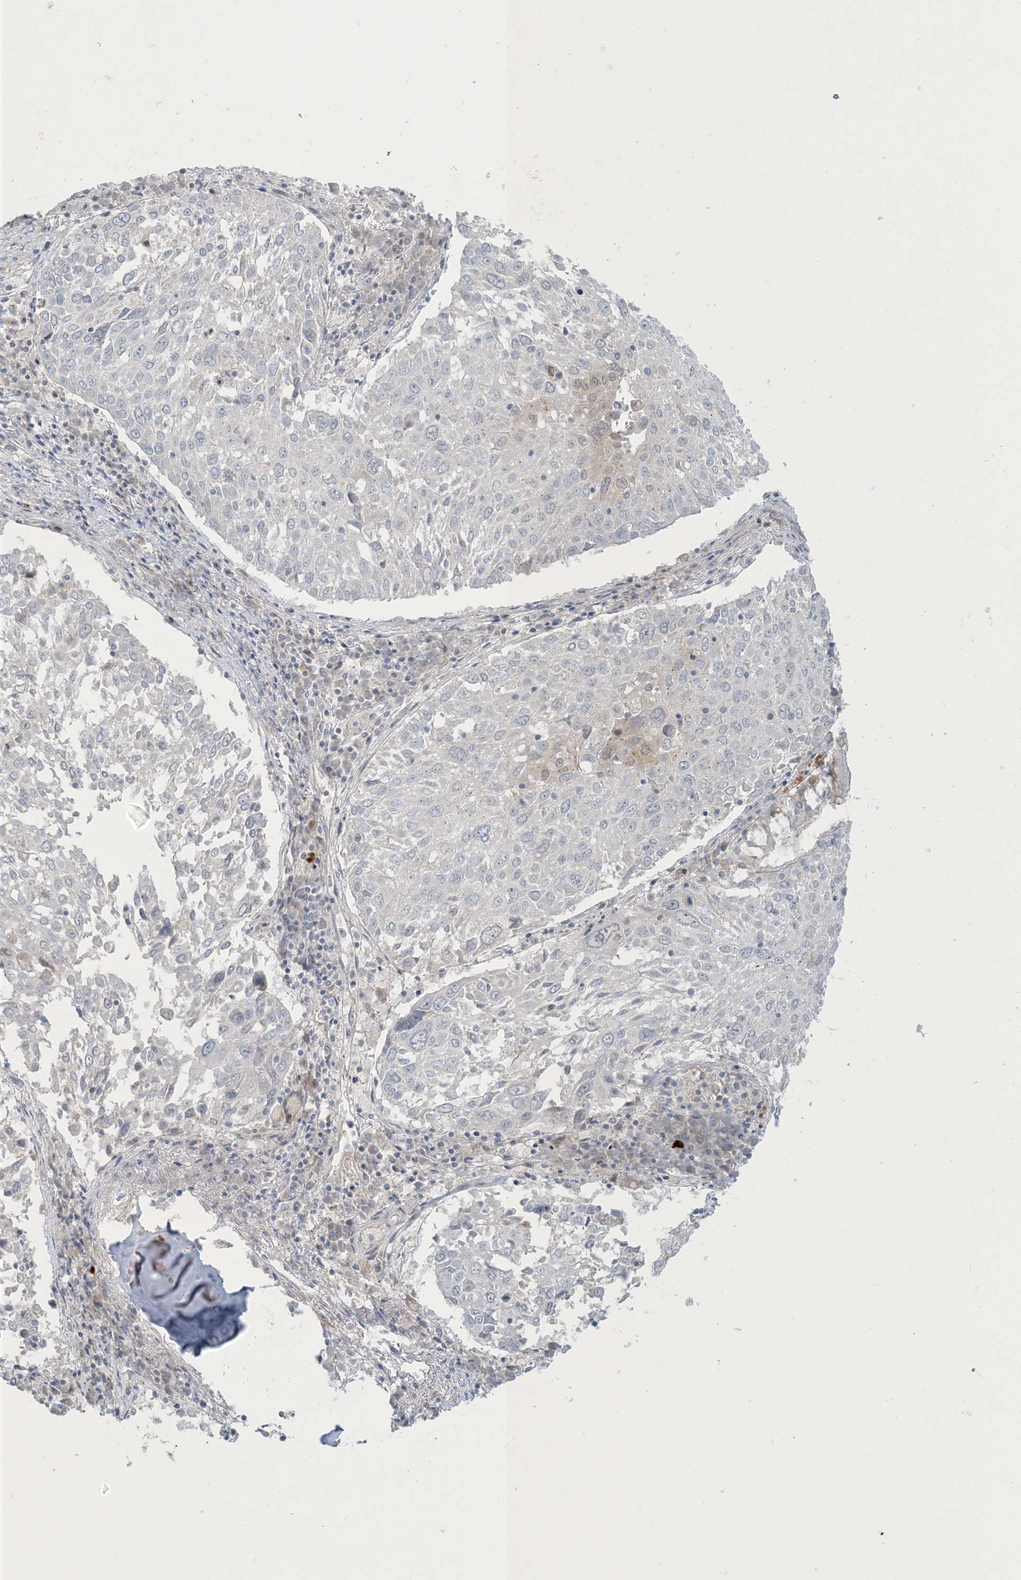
{"staining": {"intensity": "negative", "quantity": "none", "location": "none"}, "tissue": "lung cancer", "cell_type": "Tumor cells", "image_type": "cancer", "snomed": [{"axis": "morphology", "description": "Squamous cell carcinoma, NOS"}, {"axis": "topography", "description": "Lung"}], "caption": "The image exhibits no significant staining in tumor cells of squamous cell carcinoma (lung).", "gene": "NRBP2", "patient": {"sex": "male", "age": 65}}